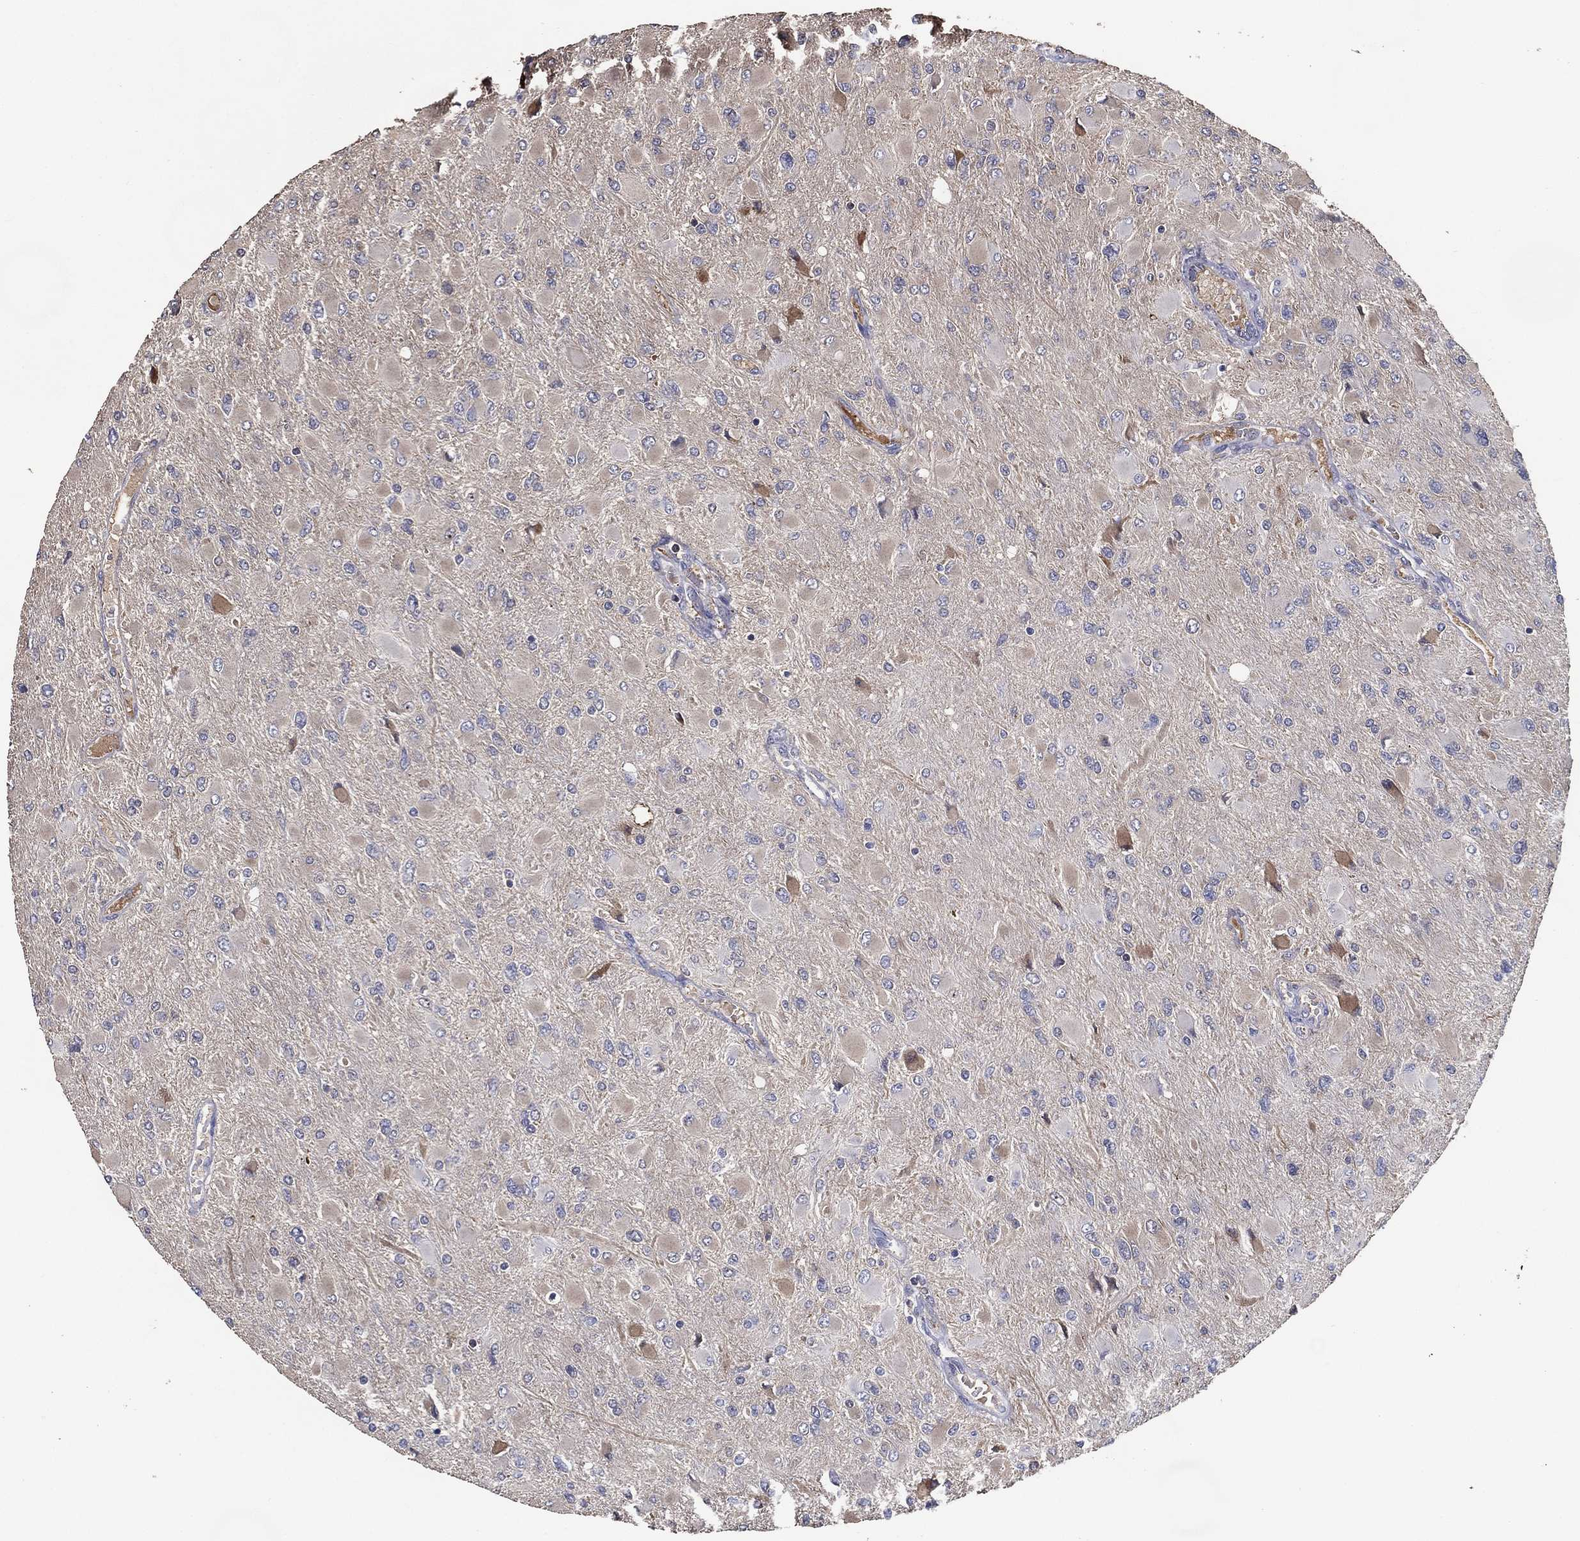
{"staining": {"intensity": "weak", "quantity": "<25%", "location": "cytoplasmic/membranous"}, "tissue": "glioma", "cell_type": "Tumor cells", "image_type": "cancer", "snomed": [{"axis": "morphology", "description": "Glioma, malignant, High grade"}, {"axis": "topography", "description": "Cerebral cortex"}], "caption": "Immunohistochemical staining of human glioma demonstrates no significant staining in tumor cells. (DAB (3,3'-diaminobenzidine) immunohistochemistry (IHC) visualized using brightfield microscopy, high magnification).", "gene": "EFNA1", "patient": {"sex": "female", "age": 36}}